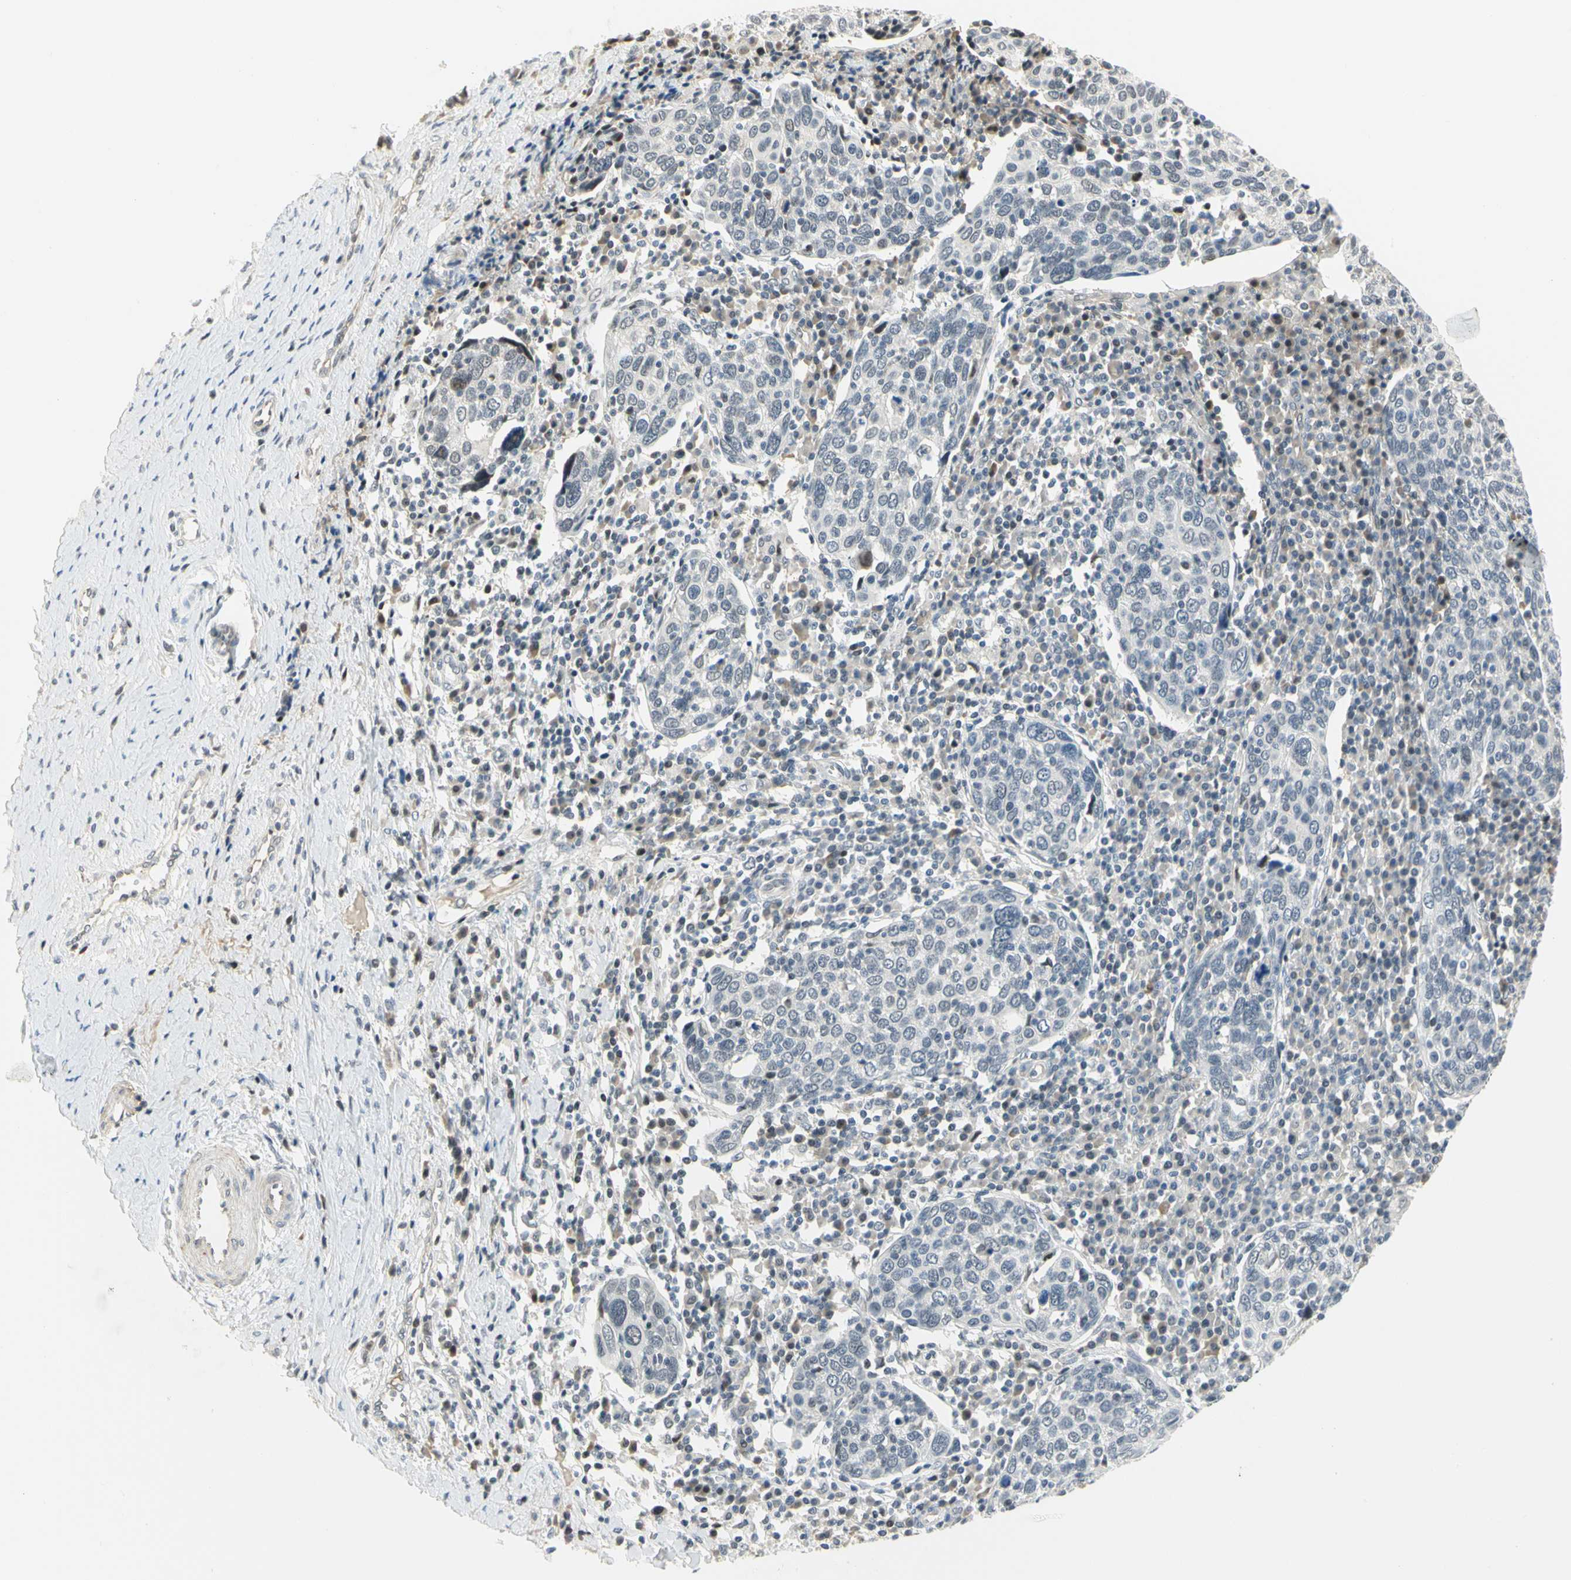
{"staining": {"intensity": "negative", "quantity": "none", "location": "none"}, "tissue": "cervical cancer", "cell_type": "Tumor cells", "image_type": "cancer", "snomed": [{"axis": "morphology", "description": "Squamous cell carcinoma, NOS"}, {"axis": "topography", "description": "Cervix"}], "caption": "Tumor cells are negative for protein expression in human cervical squamous cell carcinoma.", "gene": "IMPG2", "patient": {"sex": "female", "age": 40}}